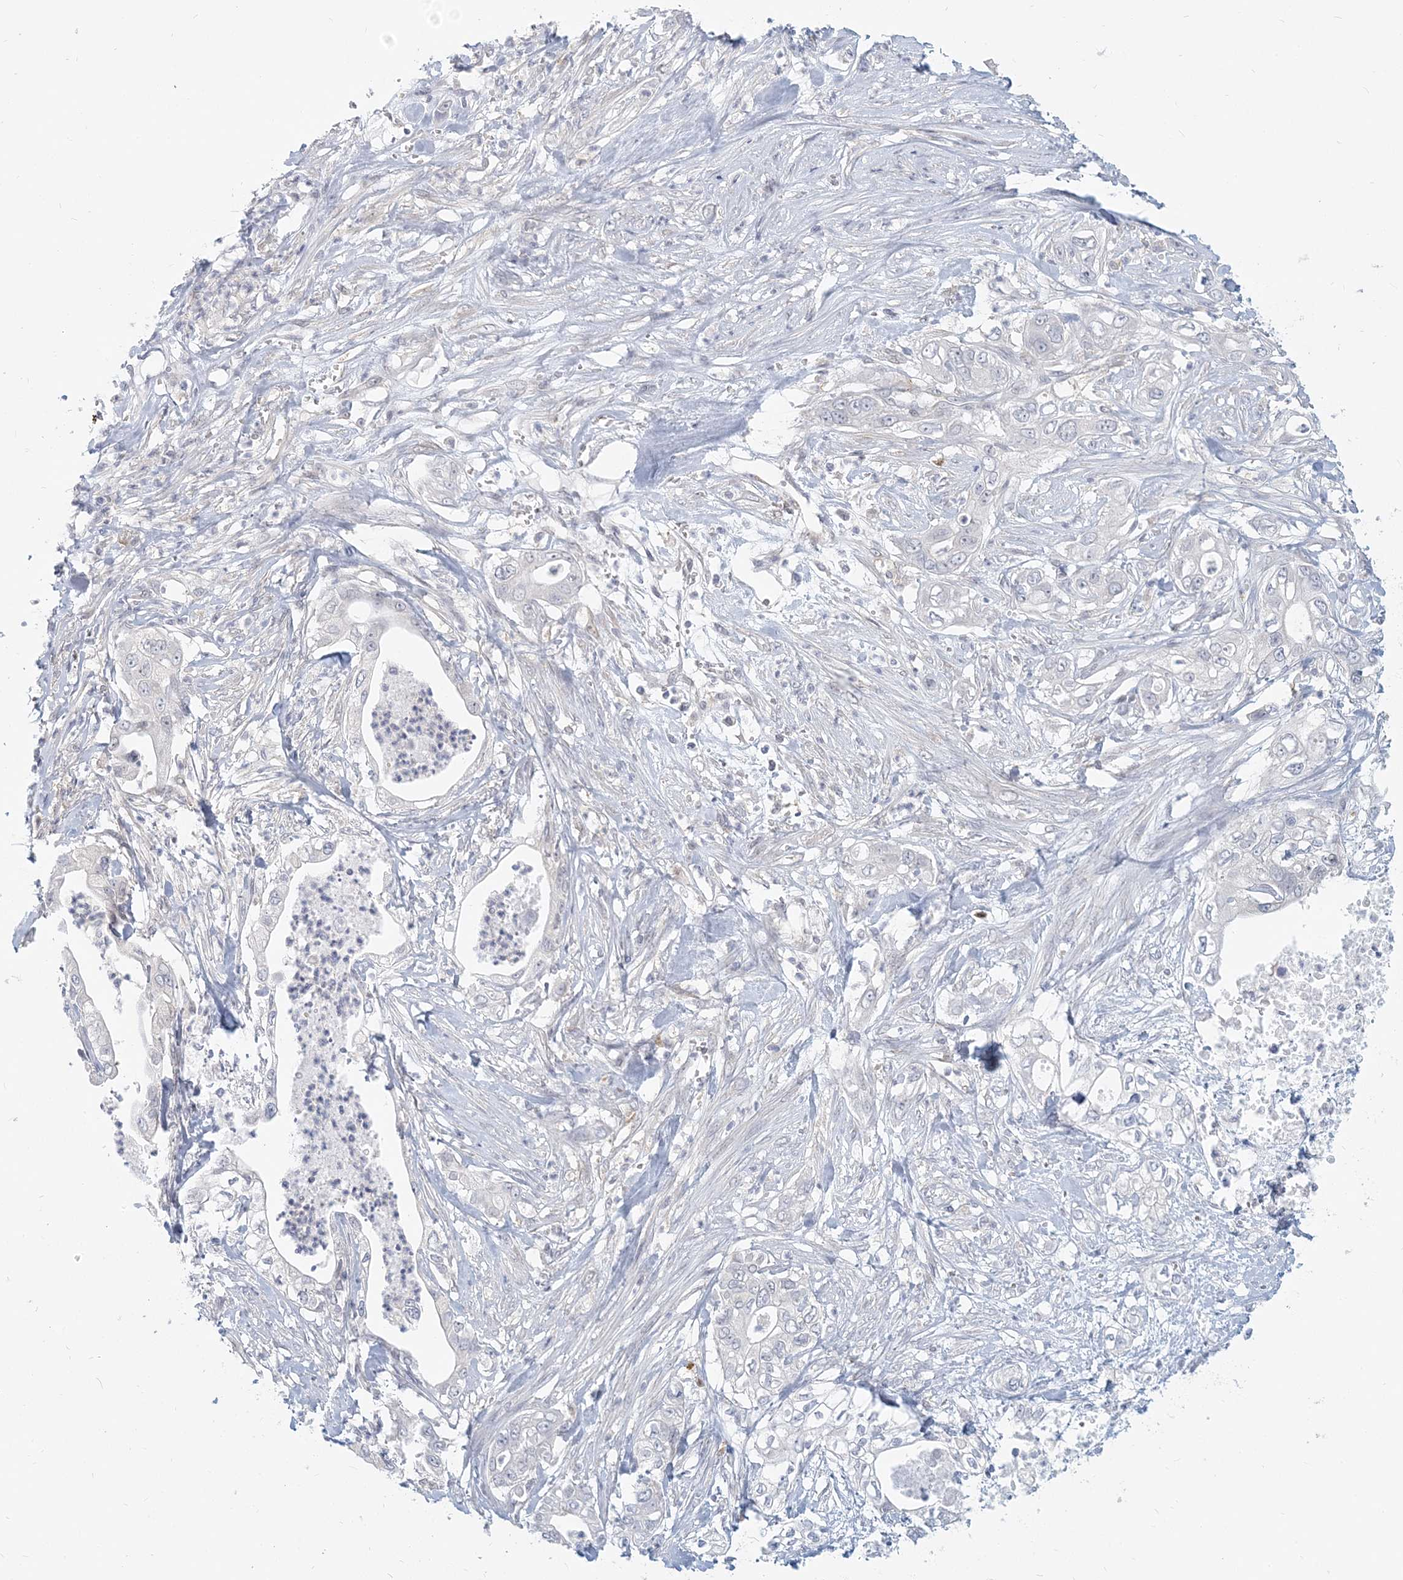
{"staining": {"intensity": "negative", "quantity": "none", "location": "none"}, "tissue": "pancreatic cancer", "cell_type": "Tumor cells", "image_type": "cancer", "snomed": [{"axis": "morphology", "description": "Adenocarcinoma, NOS"}, {"axis": "topography", "description": "Pancreas"}], "caption": "Immunohistochemical staining of pancreatic cancer shows no significant positivity in tumor cells.", "gene": "GMPPA", "patient": {"sex": "female", "age": 78}}